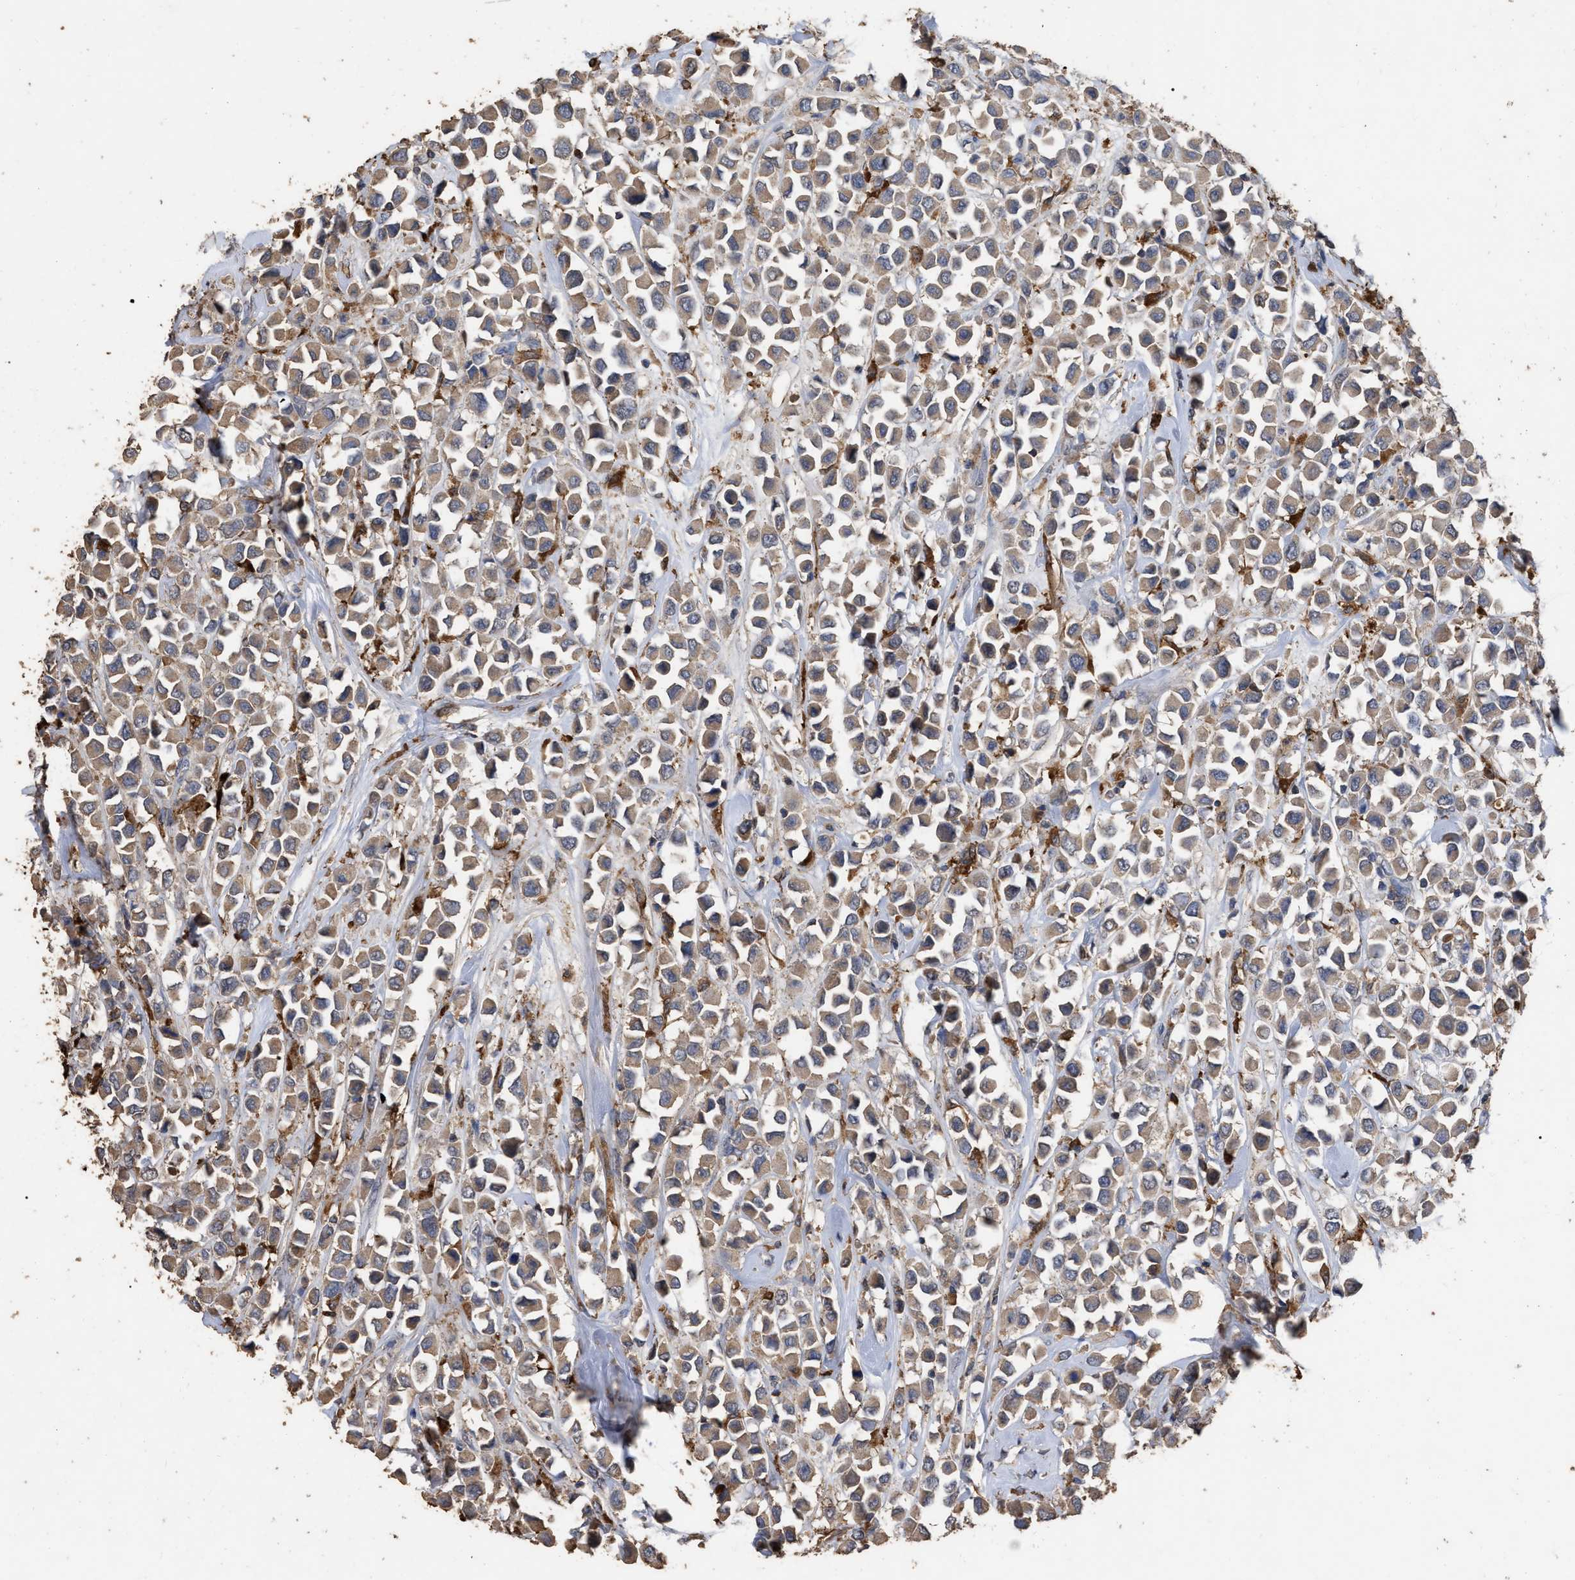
{"staining": {"intensity": "weak", "quantity": ">75%", "location": "cytoplasmic/membranous"}, "tissue": "breast cancer", "cell_type": "Tumor cells", "image_type": "cancer", "snomed": [{"axis": "morphology", "description": "Duct carcinoma"}, {"axis": "topography", "description": "Breast"}], "caption": "A low amount of weak cytoplasmic/membranous staining is appreciated in approximately >75% of tumor cells in breast cancer (infiltrating ductal carcinoma) tissue.", "gene": "GPR179", "patient": {"sex": "female", "age": 61}}